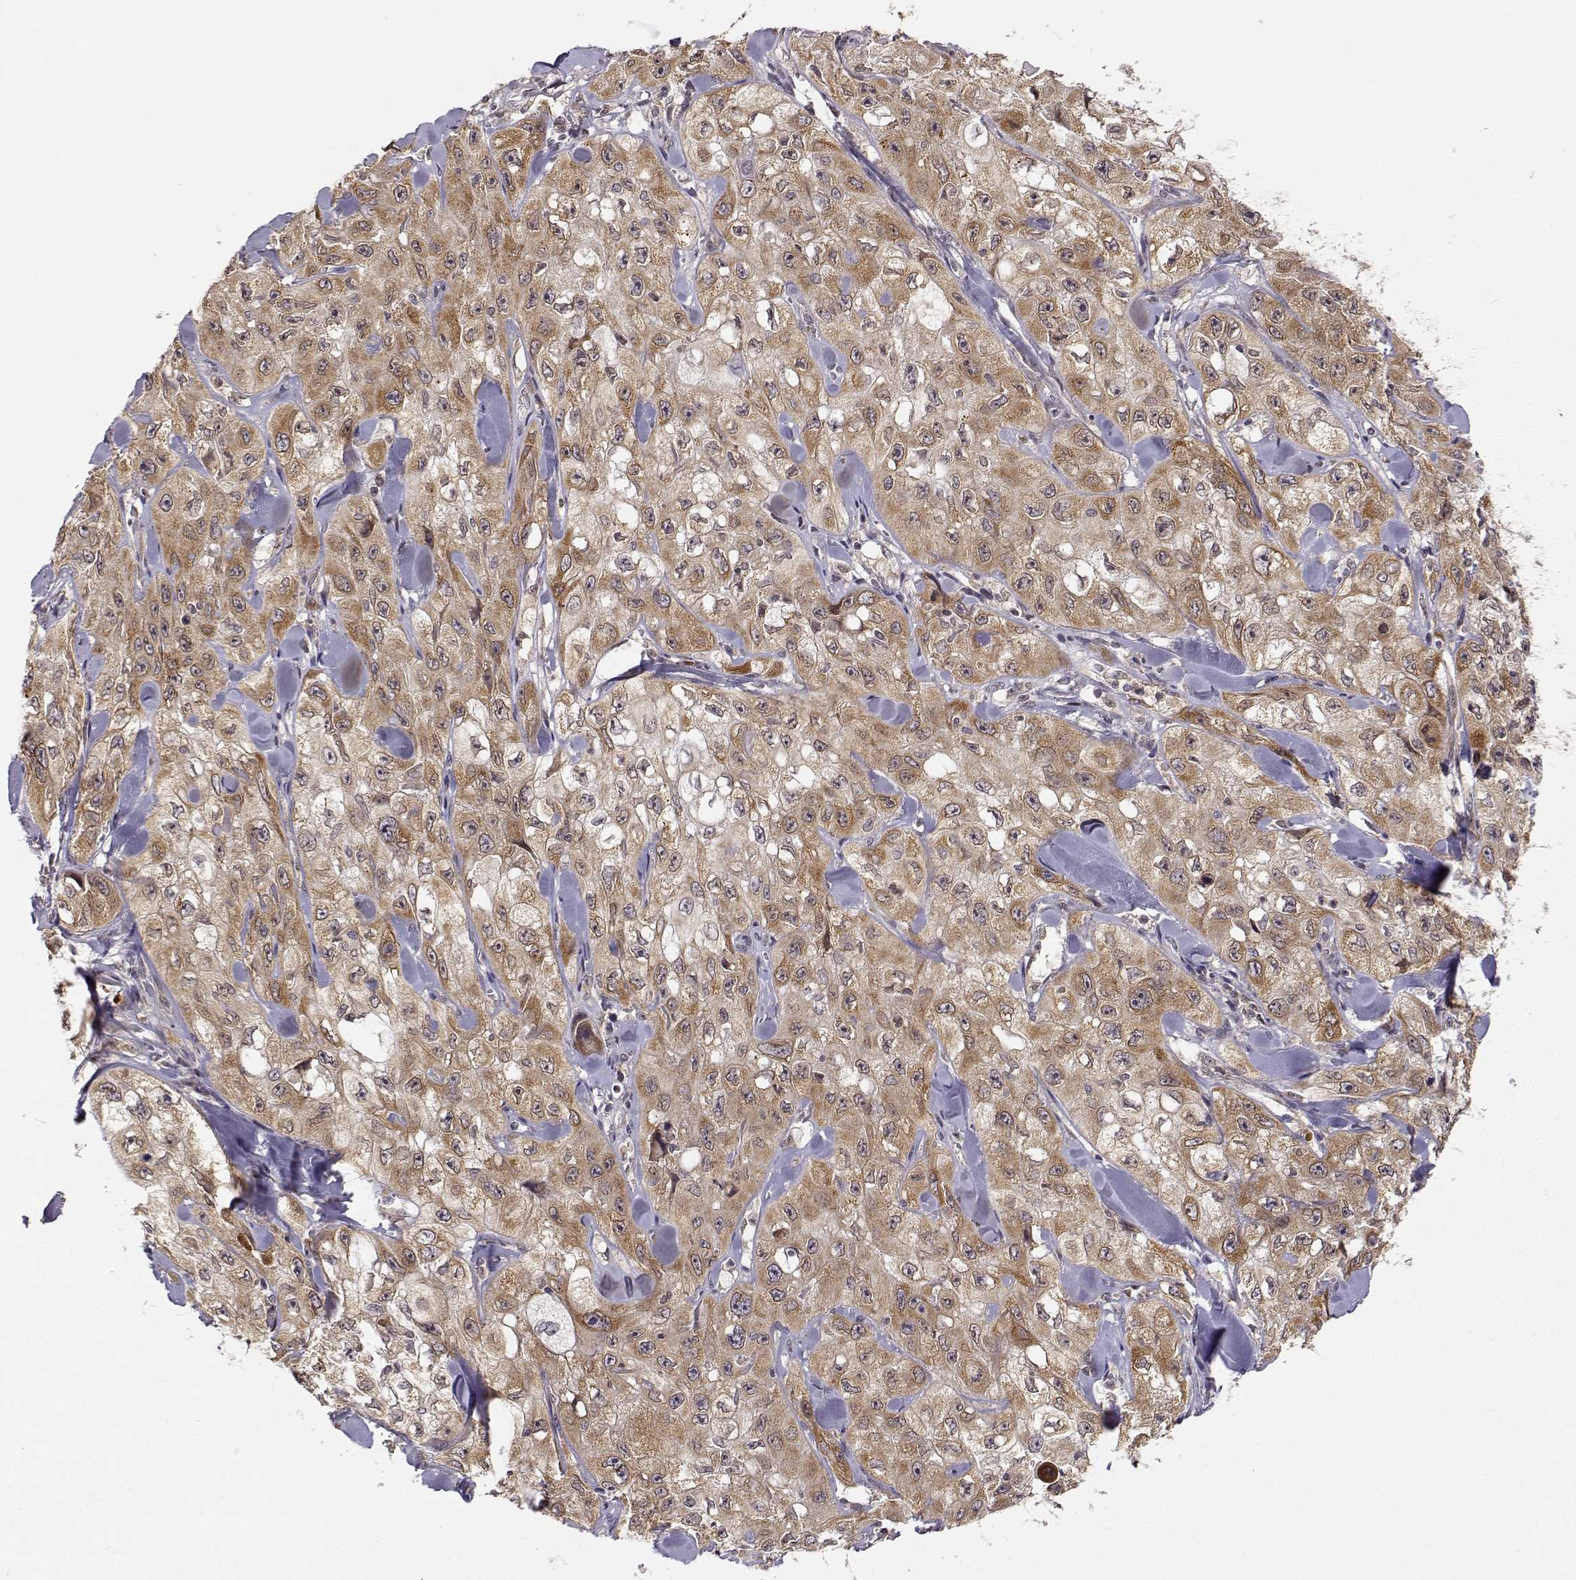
{"staining": {"intensity": "moderate", "quantity": ">75%", "location": "cytoplasmic/membranous"}, "tissue": "skin cancer", "cell_type": "Tumor cells", "image_type": "cancer", "snomed": [{"axis": "morphology", "description": "Squamous cell carcinoma, NOS"}, {"axis": "topography", "description": "Skin"}, {"axis": "topography", "description": "Subcutis"}], "caption": "The immunohistochemical stain shows moderate cytoplasmic/membranous staining in tumor cells of skin squamous cell carcinoma tissue.", "gene": "ERGIC2", "patient": {"sex": "male", "age": 73}}